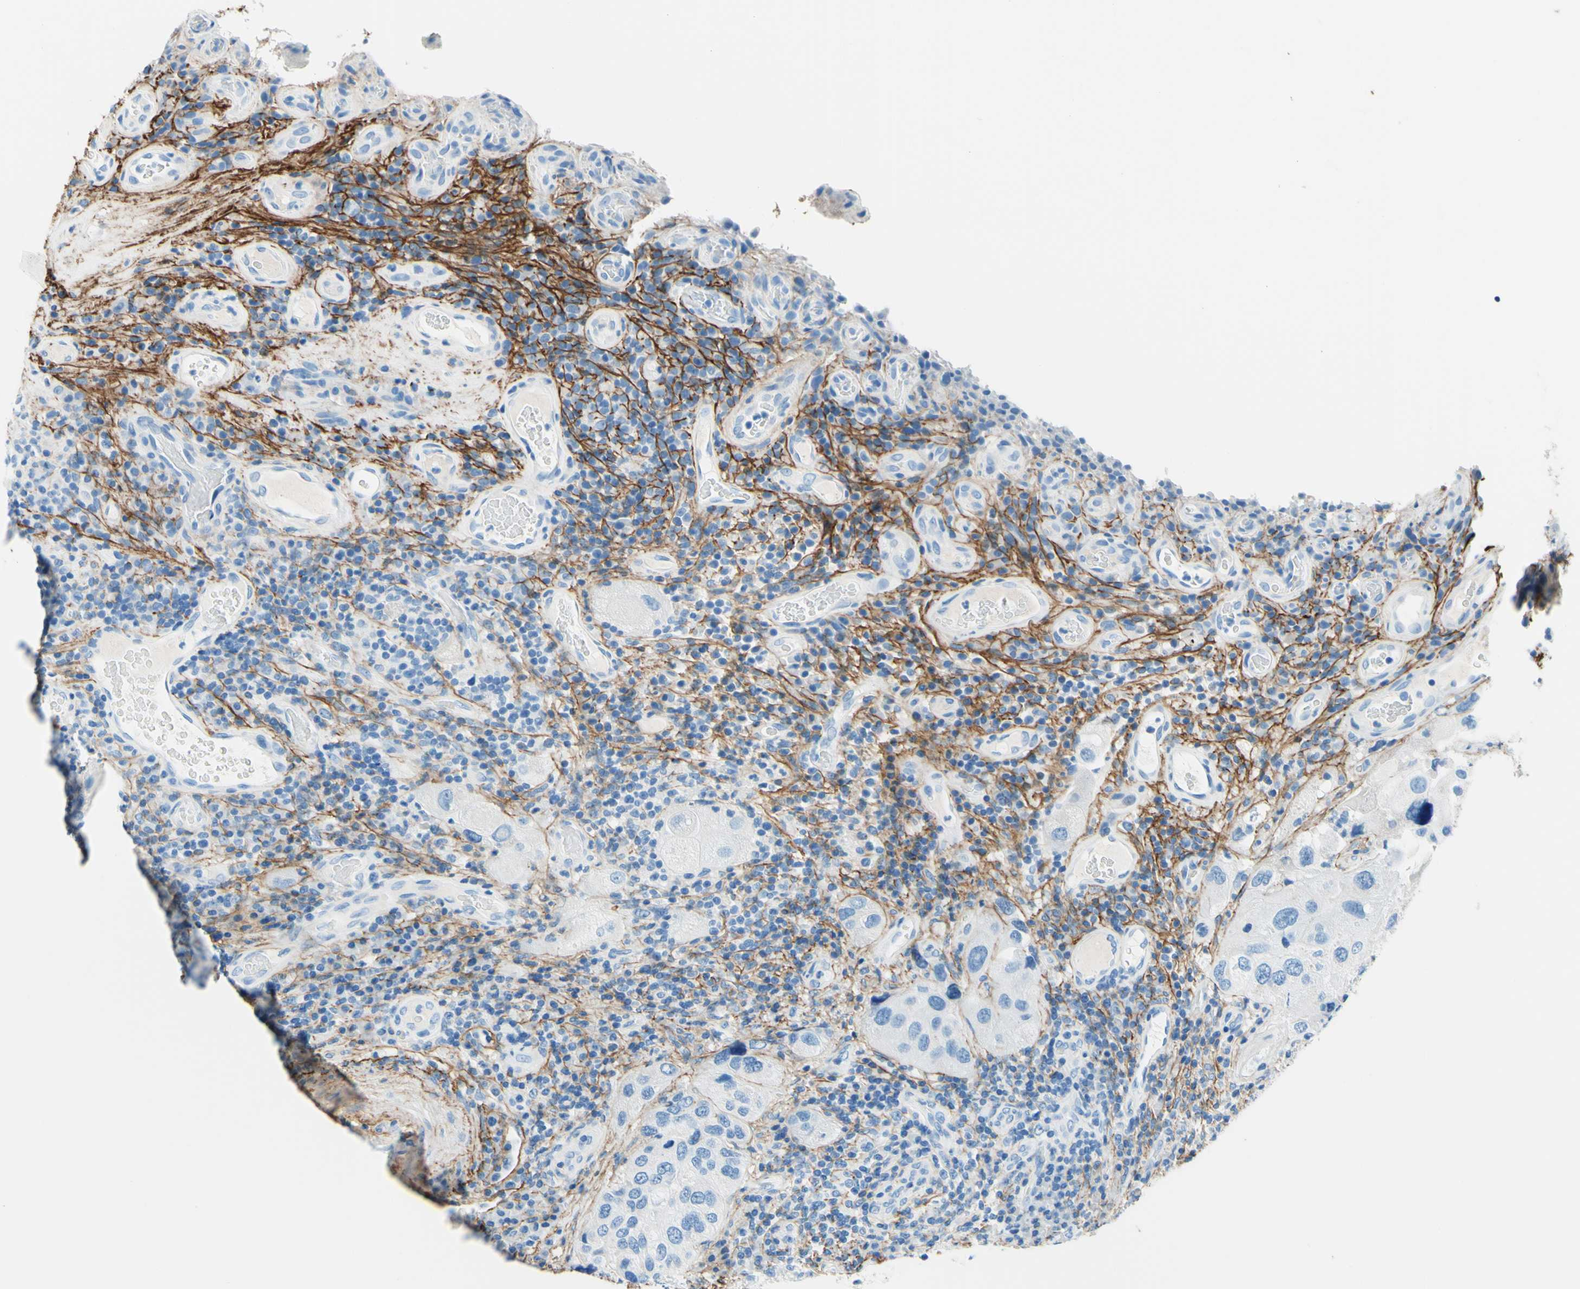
{"staining": {"intensity": "negative", "quantity": "none", "location": "none"}, "tissue": "urothelial cancer", "cell_type": "Tumor cells", "image_type": "cancer", "snomed": [{"axis": "morphology", "description": "Urothelial carcinoma, High grade"}, {"axis": "topography", "description": "Urinary bladder"}], "caption": "A high-resolution micrograph shows IHC staining of urothelial cancer, which demonstrates no significant expression in tumor cells.", "gene": "MFAP5", "patient": {"sex": "female", "age": 64}}